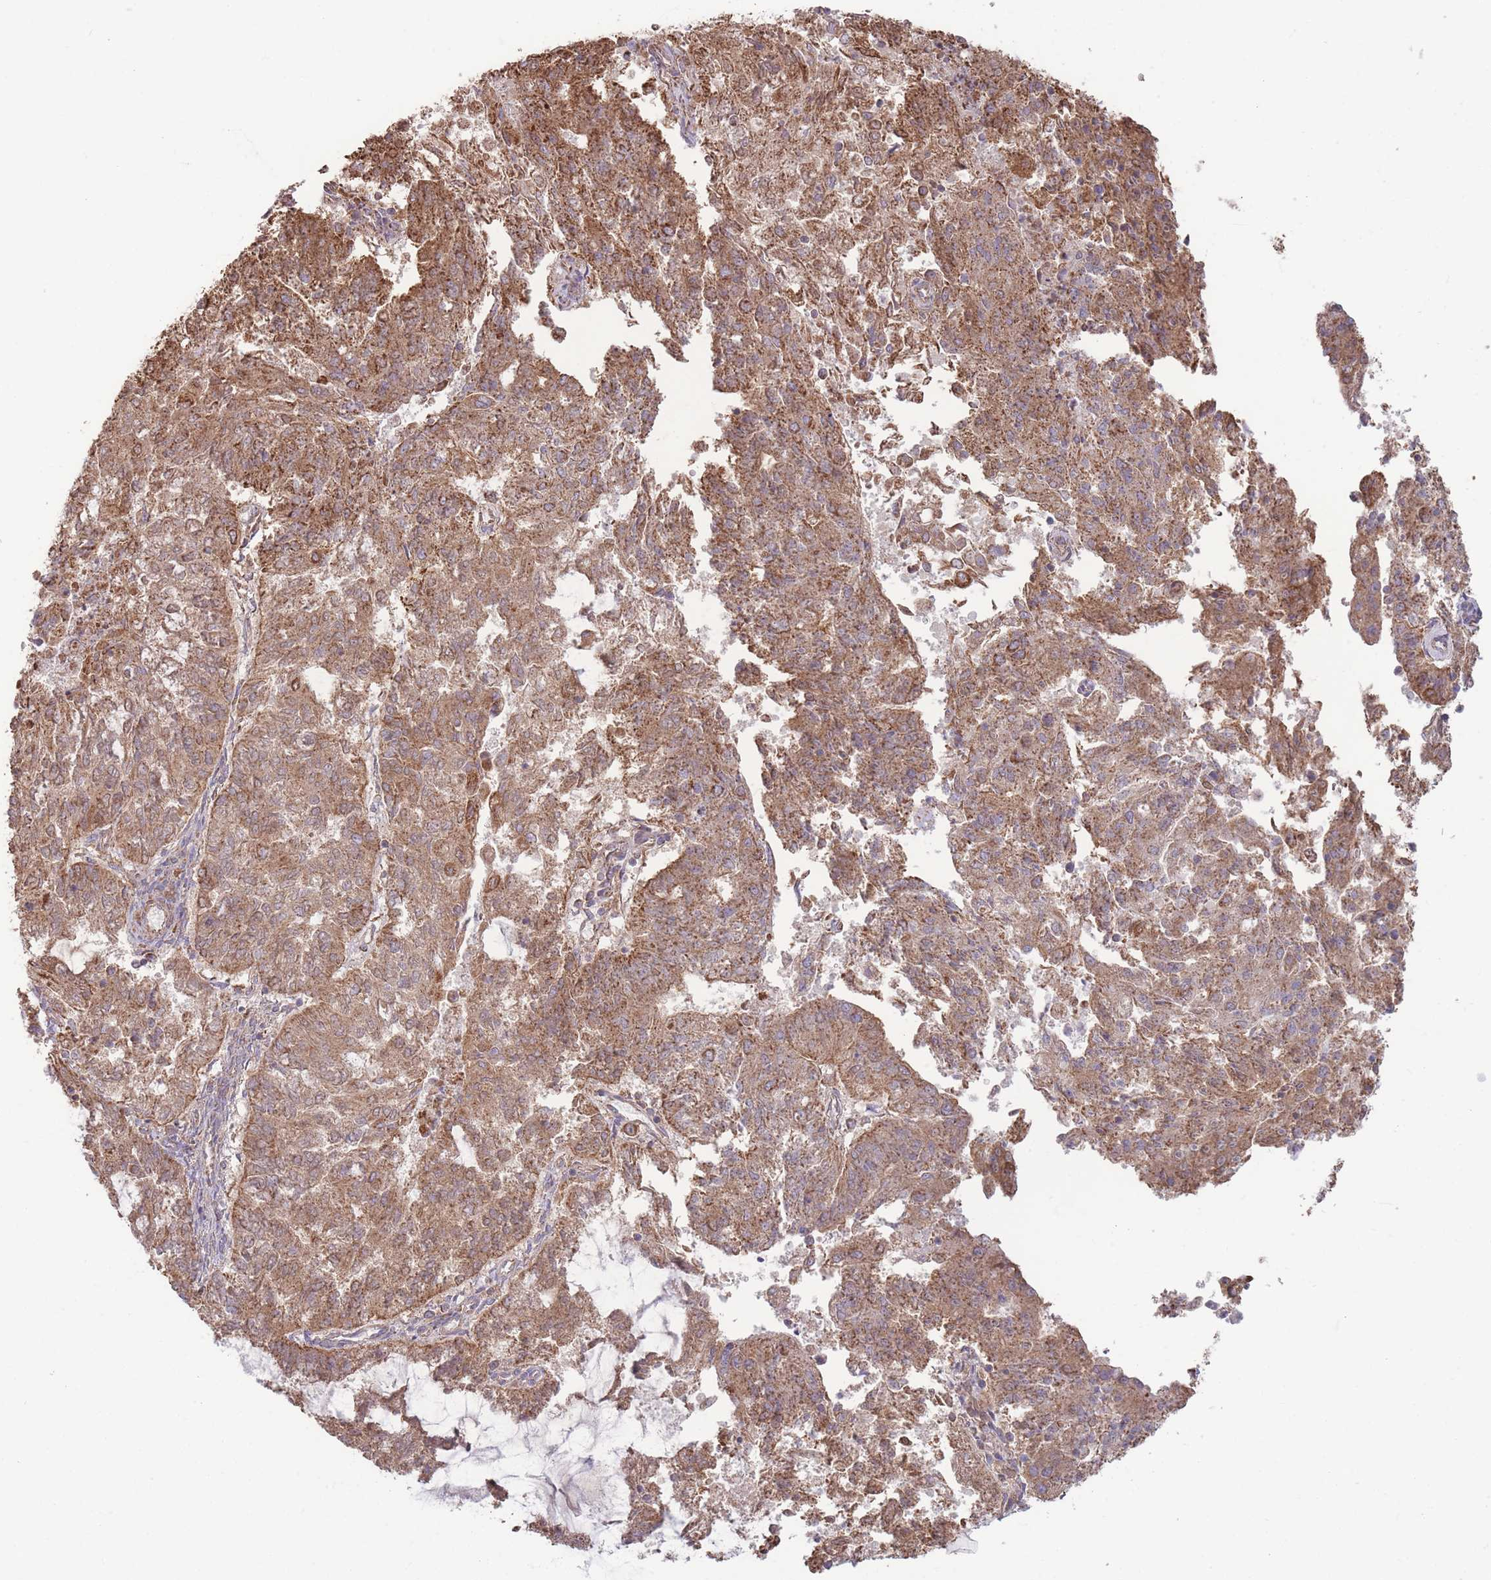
{"staining": {"intensity": "moderate", "quantity": ">75%", "location": "cytoplasmic/membranous"}, "tissue": "endometrial cancer", "cell_type": "Tumor cells", "image_type": "cancer", "snomed": [{"axis": "morphology", "description": "Adenocarcinoma, NOS"}, {"axis": "topography", "description": "Endometrium"}], "caption": "Brown immunohistochemical staining in human endometrial cancer reveals moderate cytoplasmic/membranous expression in approximately >75% of tumor cells.", "gene": "KIF16B", "patient": {"sex": "female", "age": 82}}